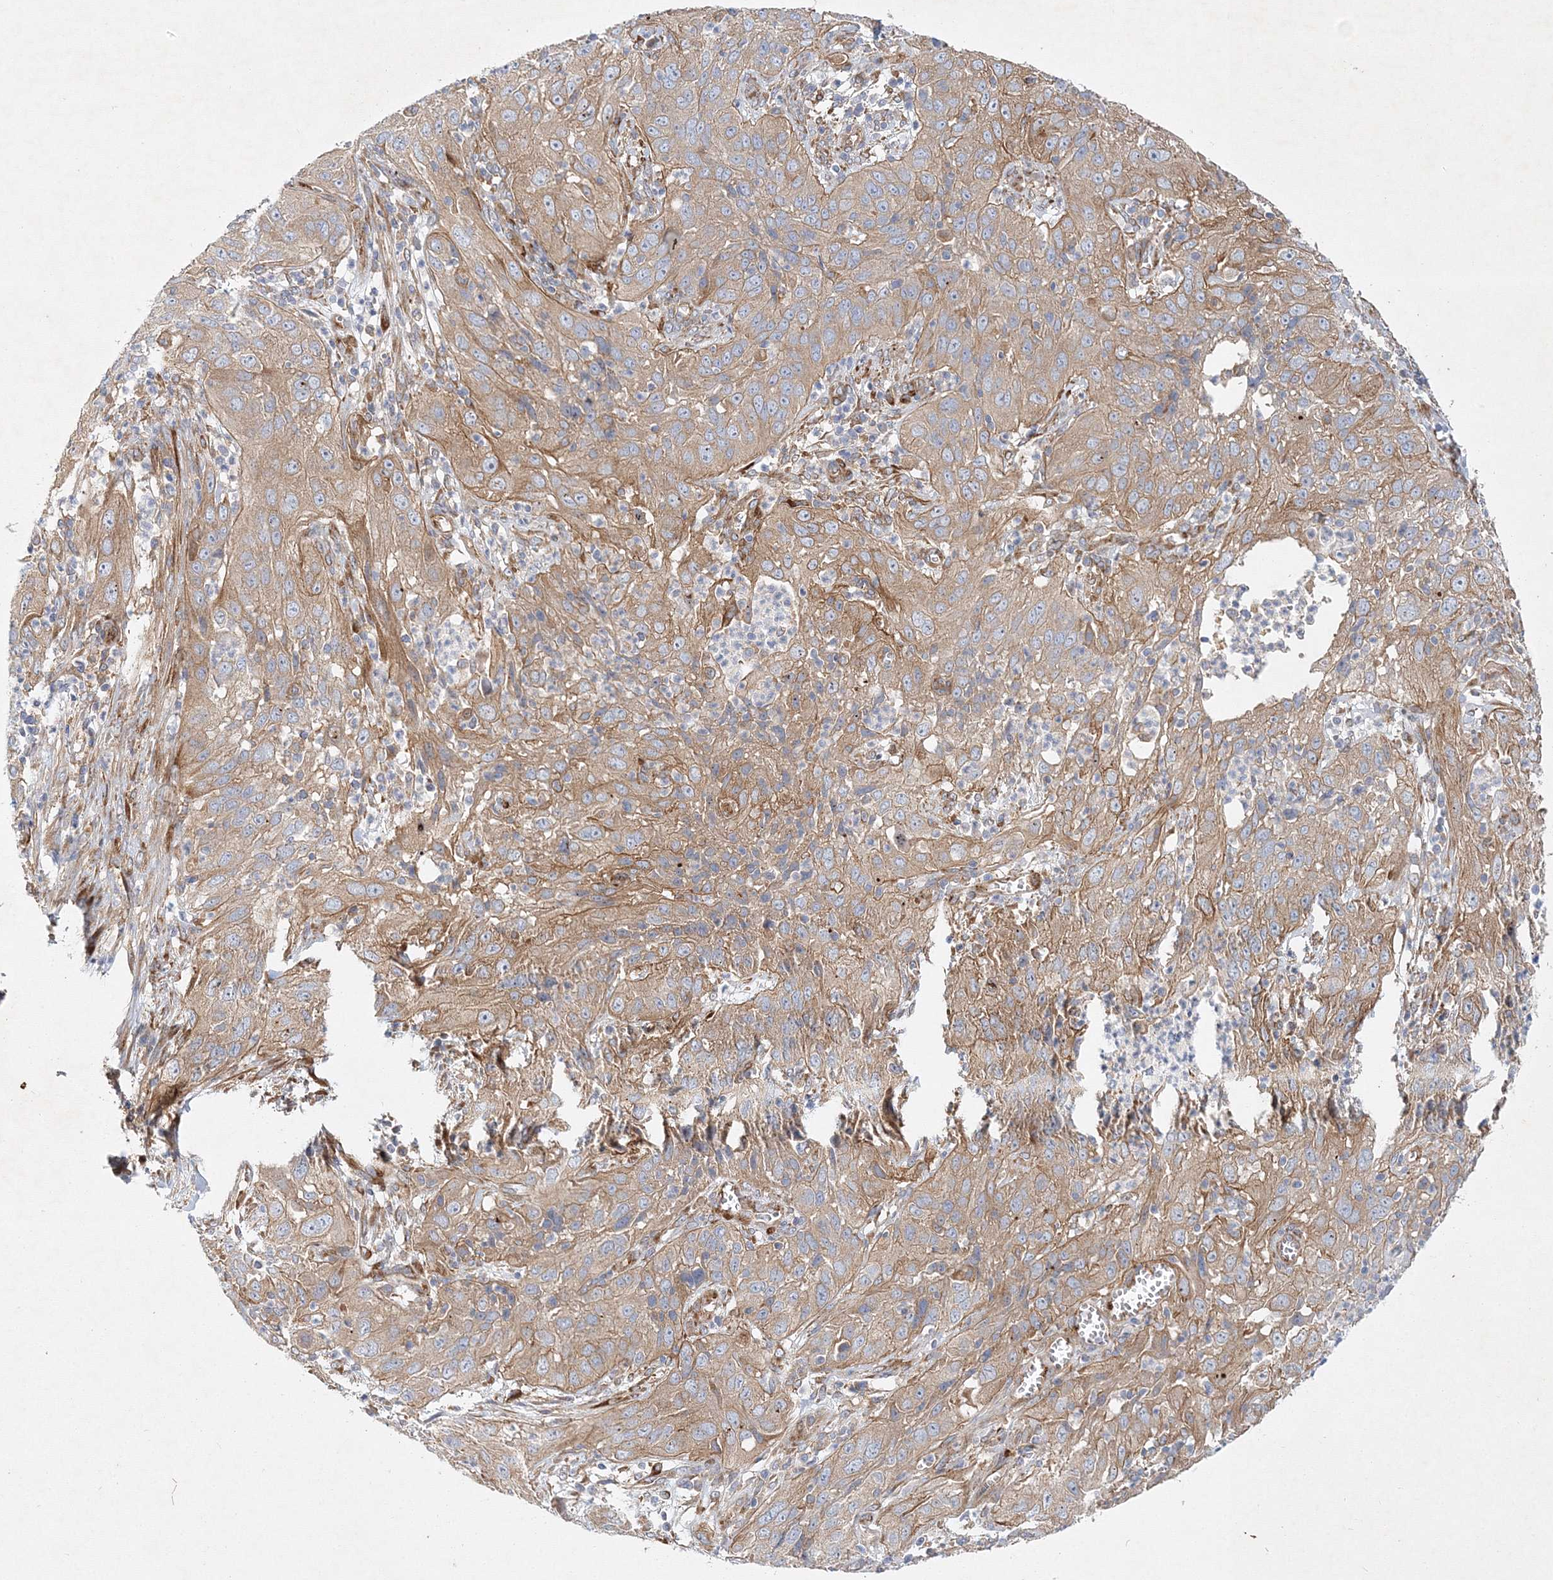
{"staining": {"intensity": "moderate", "quantity": ">75%", "location": "cytoplasmic/membranous"}, "tissue": "cervical cancer", "cell_type": "Tumor cells", "image_type": "cancer", "snomed": [{"axis": "morphology", "description": "Squamous cell carcinoma, NOS"}, {"axis": "topography", "description": "Cervix"}], "caption": "High-magnification brightfield microscopy of squamous cell carcinoma (cervical) stained with DAB (3,3'-diaminobenzidine) (brown) and counterstained with hematoxylin (blue). tumor cells exhibit moderate cytoplasmic/membranous expression is present in approximately>75% of cells.", "gene": "ZFYVE16", "patient": {"sex": "female", "age": 32}}